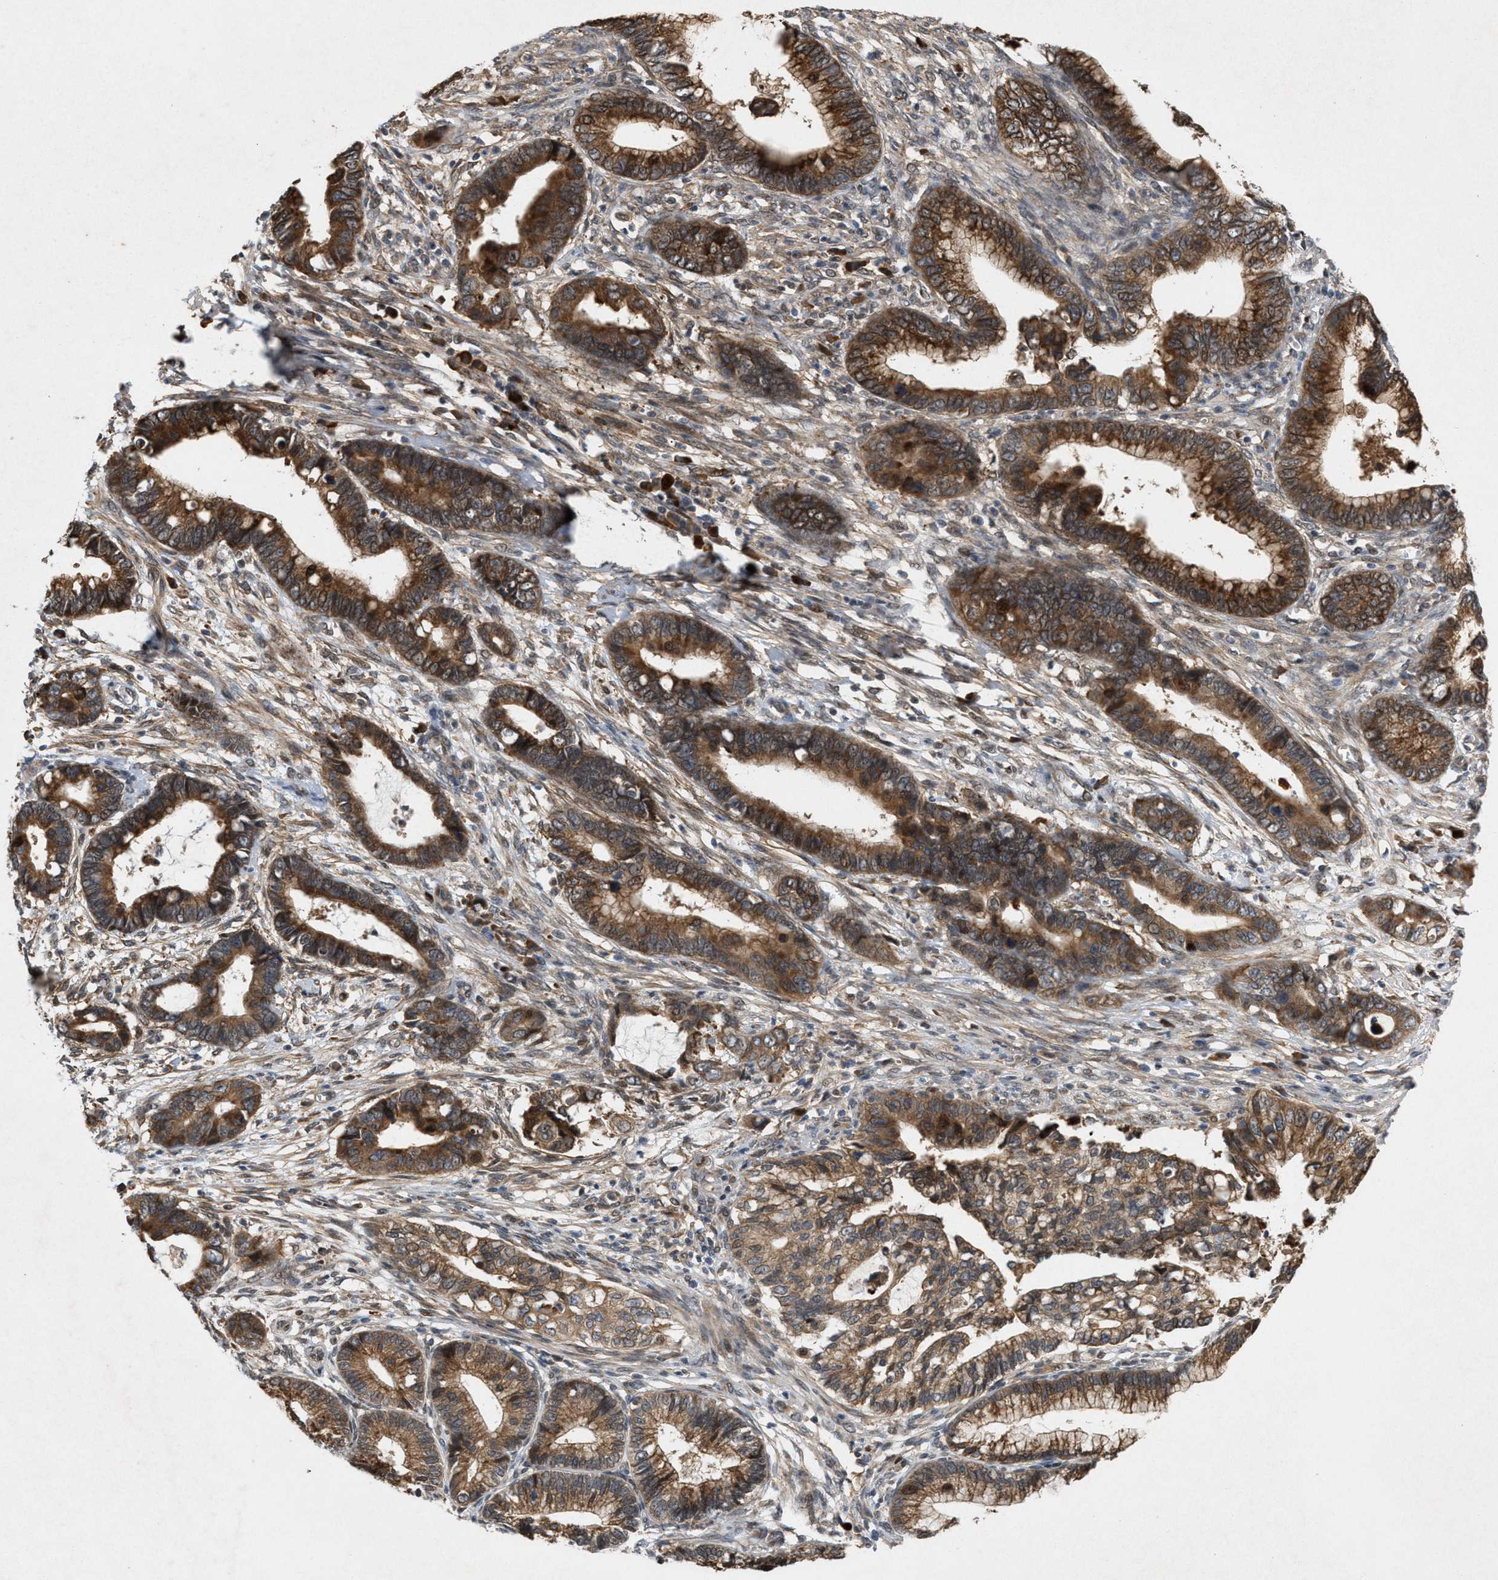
{"staining": {"intensity": "moderate", "quantity": ">75%", "location": "cytoplasmic/membranous"}, "tissue": "cervical cancer", "cell_type": "Tumor cells", "image_type": "cancer", "snomed": [{"axis": "morphology", "description": "Adenocarcinoma, NOS"}, {"axis": "topography", "description": "Cervix"}], "caption": "The photomicrograph exhibits immunohistochemical staining of adenocarcinoma (cervical). There is moderate cytoplasmic/membranous staining is seen in about >75% of tumor cells.", "gene": "MFSD6", "patient": {"sex": "female", "age": 44}}